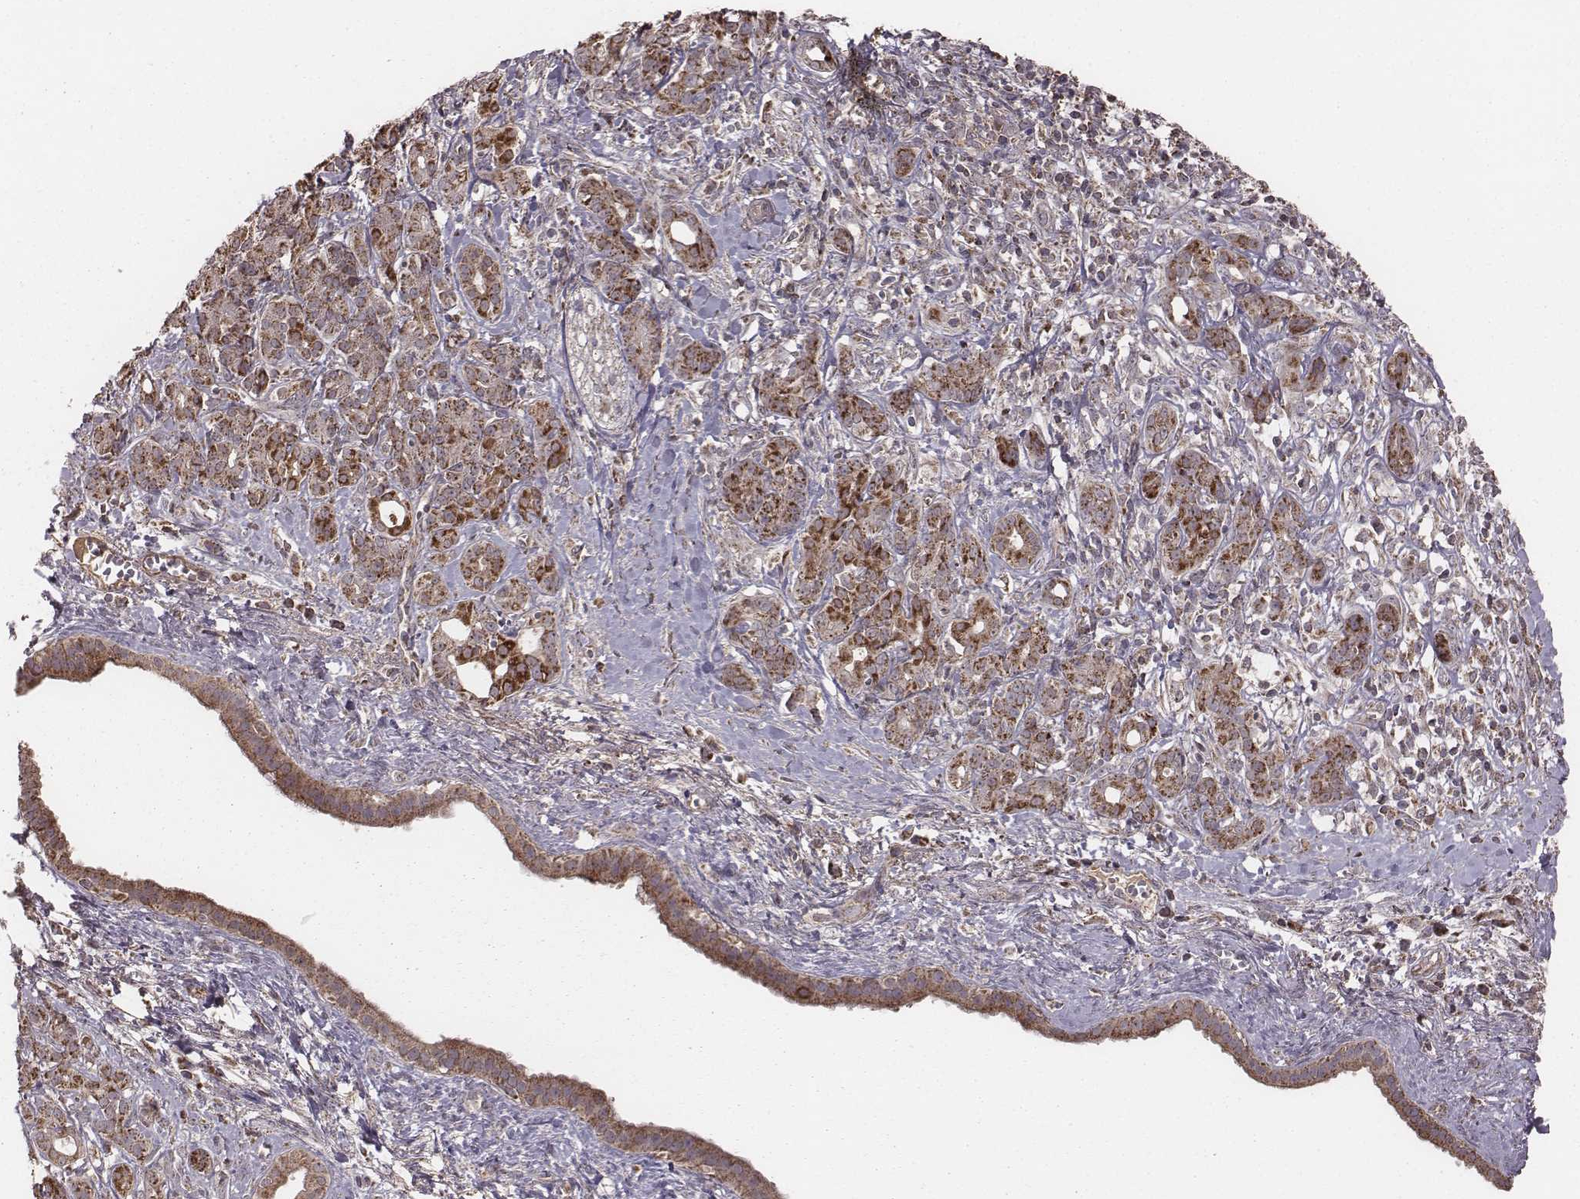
{"staining": {"intensity": "moderate", "quantity": ">75%", "location": "cytoplasmic/membranous"}, "tissue": "pancreatic cancer", "cell_type": "Tumor cells", "image_type": "cancer", "snomed": [{"axis": "morphology", "description": "Adenocarcinoma, NOS"}, {"axis": "topography", "description": "Pancreas"}], "caption": "Moderate cytoplasmic/membranous positivity for a protein is appreciated in approximately >75% of tumor cells of adenocarcinoma (pancreatic) using immunohistochemistry.", "gene": "PDCD2L", "patient": {"sex": "male", "age": 61}}